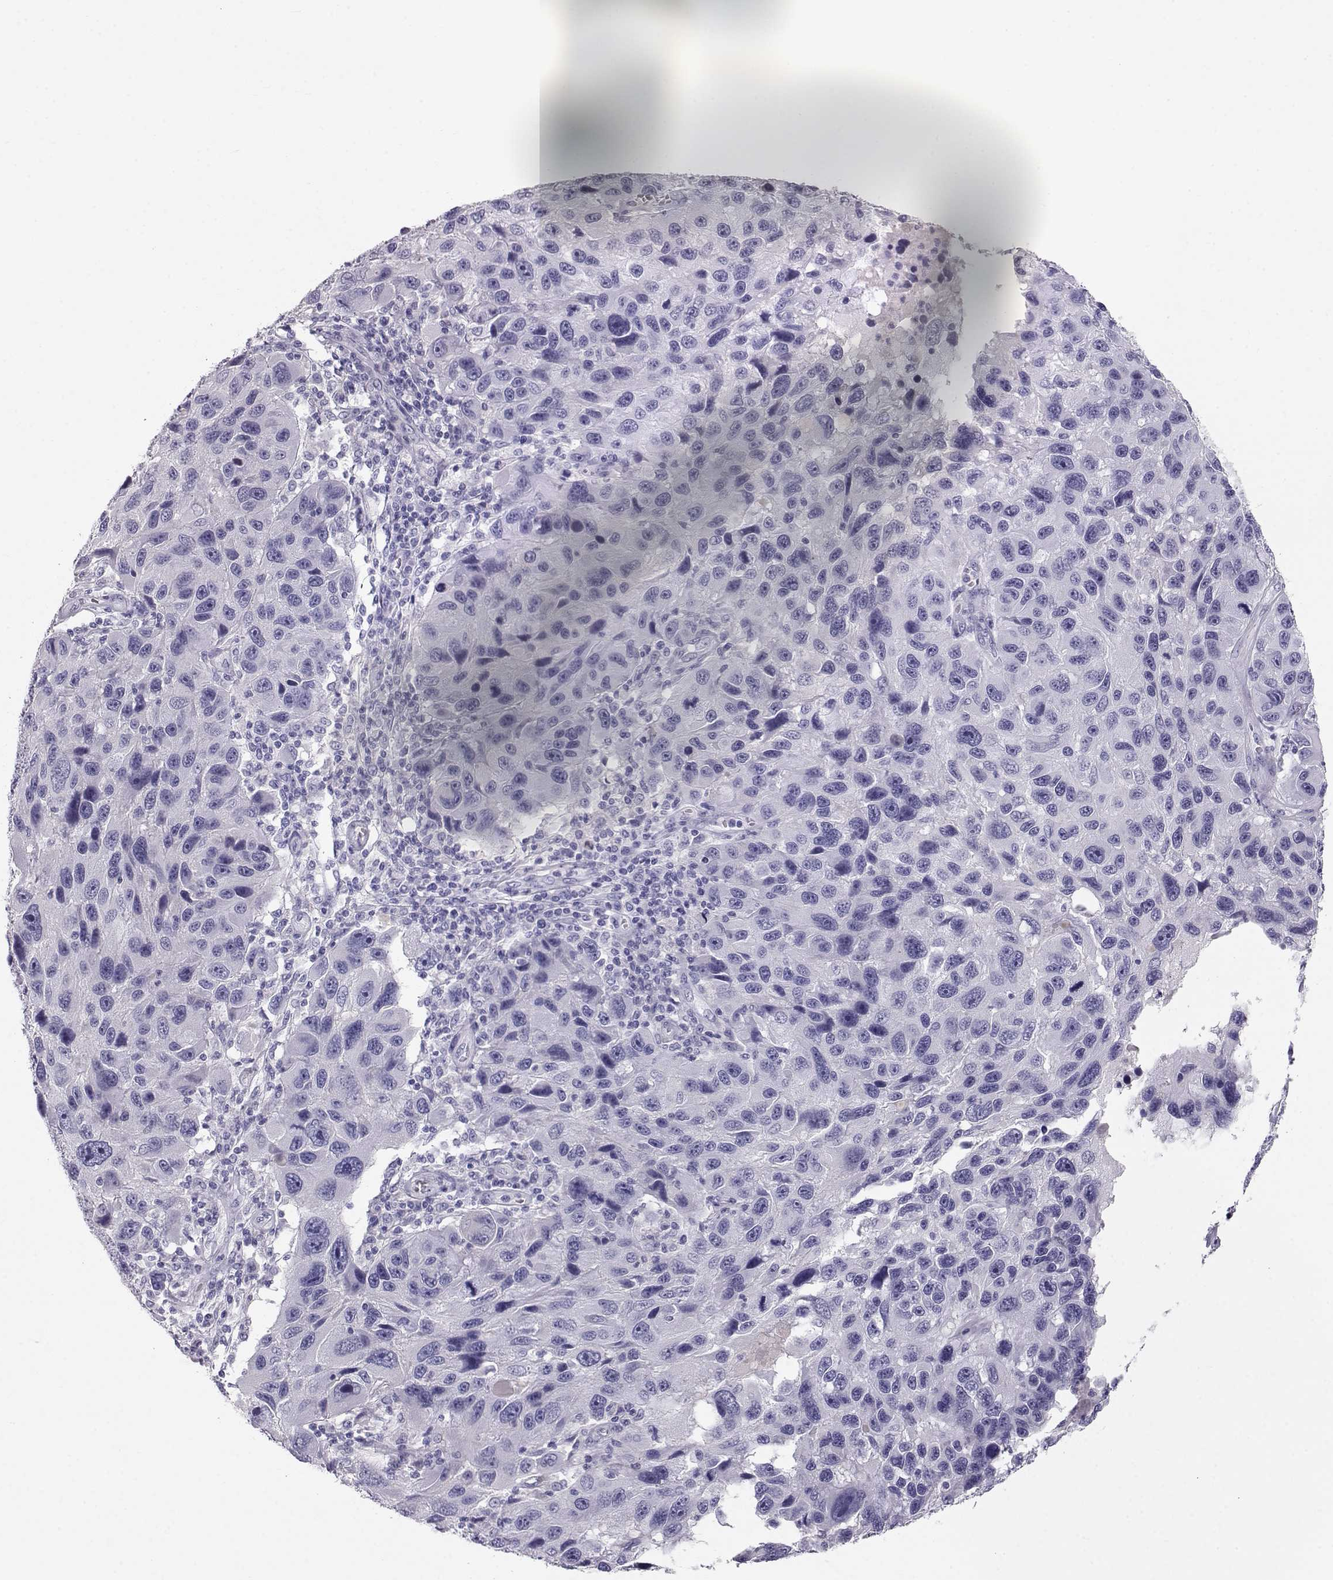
{"staining": {"intensity": "negative", "quantity": "none", "location": "none"}, "tissue": "melanoma", "cell_type": "Tumor cells", "image_type": "cancer", "snomed": [{"axis": "morphology", "description": "Malignant melanoma, NOS"}, {"axis": "topography", "description": "Skin"}], "caption": "Protein analysis of melanoma reveals no significant positivity in tumor cells.", "gene": "GPR26", "patient": {"sex": "male", "age": 53}}